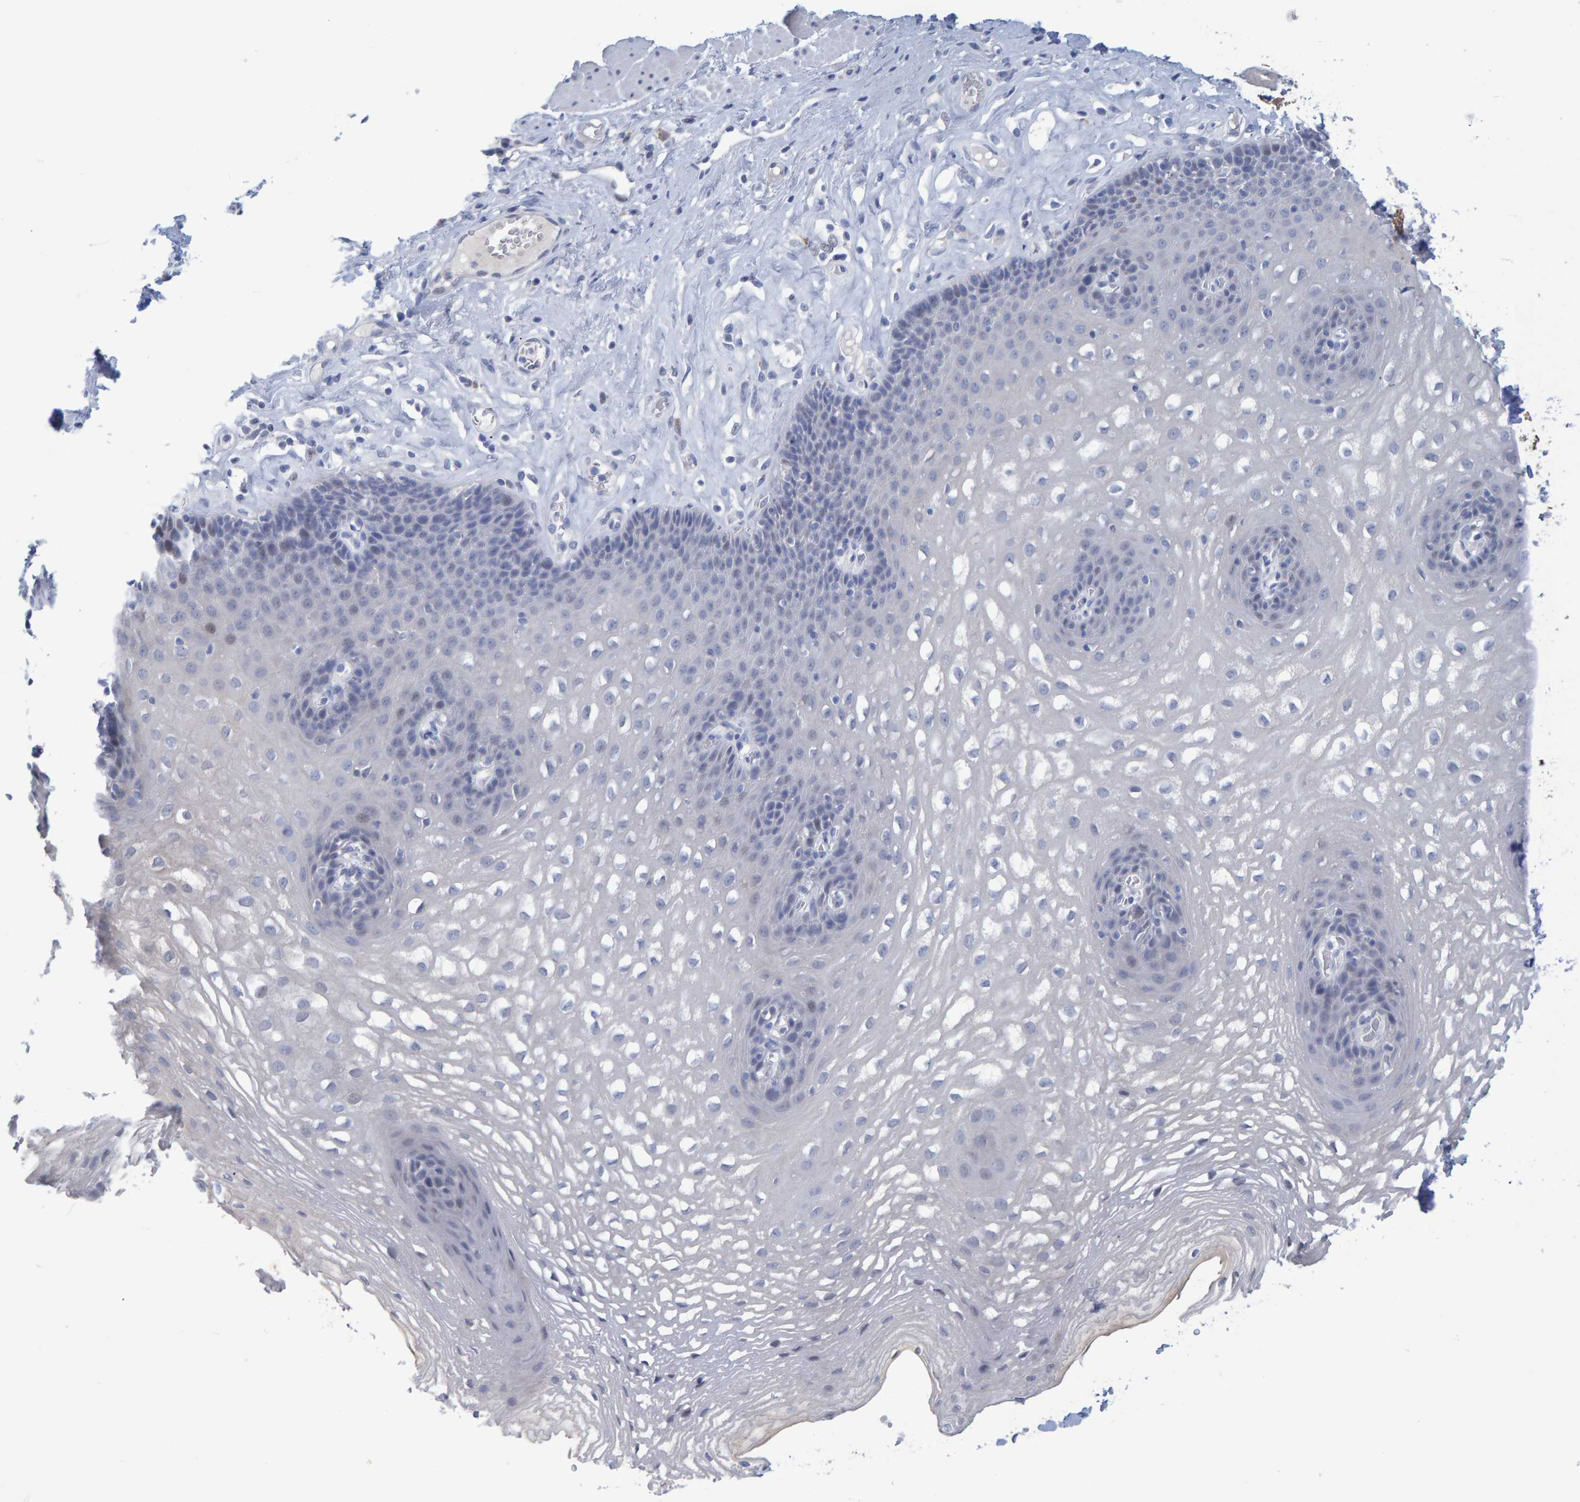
{"staining": {"intensity": "negative", "quantity": "none", "location": "none"}, "tissue": "esophagus", "cell_type": "Squamous epithelial cells", "image_type": "normal", "snomed": [{"axis": "morphology", "description": "Normal tissue, NOS"}, {"axis": "topography", "description": "Esophagus"}], "caption": "Immunohistochemistry of unremarkable esophagus reveals no positivity in squamous epithelial cells.", "gene": "PROCA1", "patient": {"sex": "female", "age": 66}}